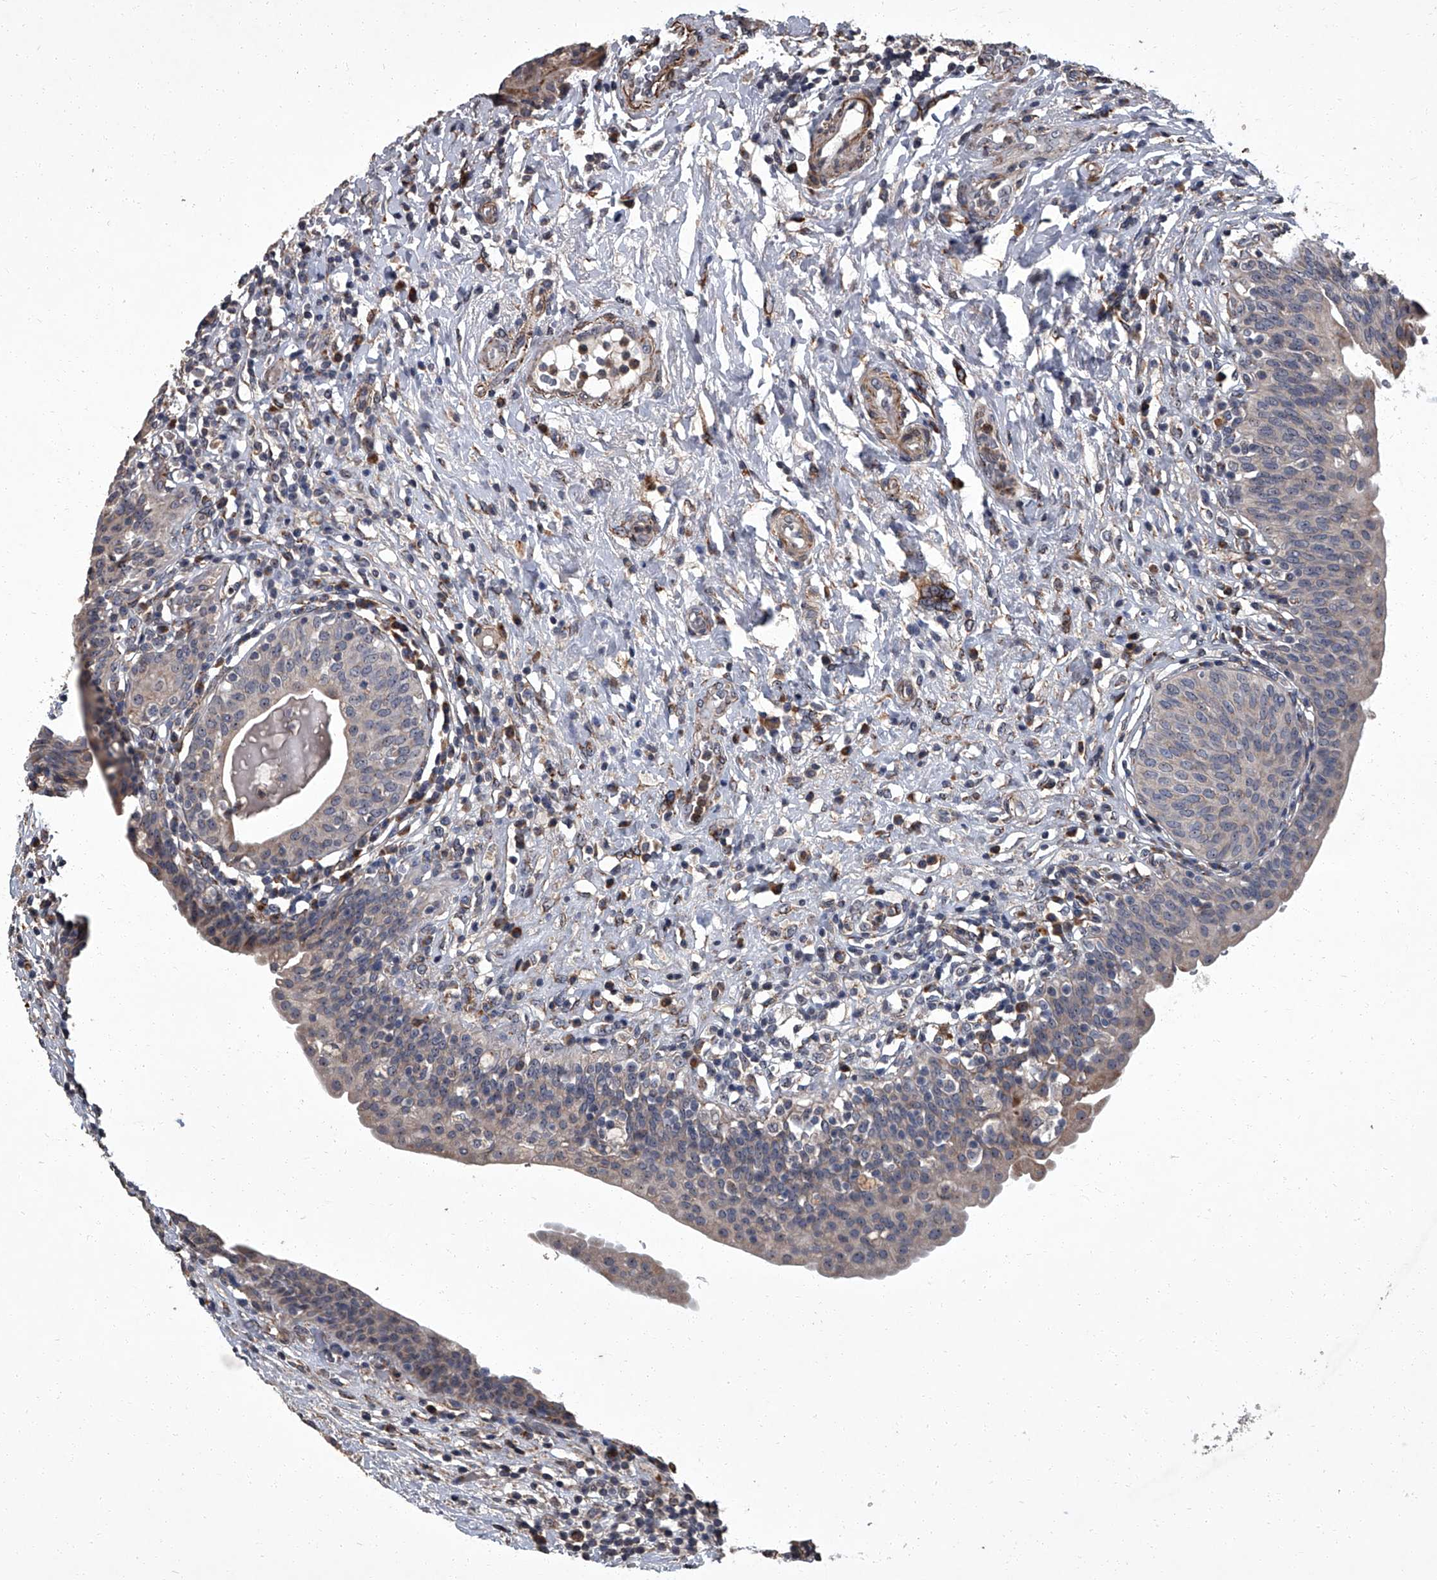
{"staining": {"intensity": "negative", "quantity": "none", "location": "none"}, "tissue": "urinary bladder", "cell_type": "Urothelial cells", "image_type": "normal", "snomed": [{"axis": "morphology", "description": "Normal tissue, NOS"}, {"axis": "topography", "description": "Urinary bladder"}], "caption": "Immunohistochemistry micrograph of unremarkable urinary bladder: urinary bladder stained with DAB (3,3'-diaminobenzidine) reveals no significant protein expression in urothelial cells. (Brightfield microscopy of DAB (3,3'-diaminobenzidine) immunohistochemistry (IHC) at high magnification).", "gene": "SIRT4", "patient": {"sex": "male", "age": 83}}